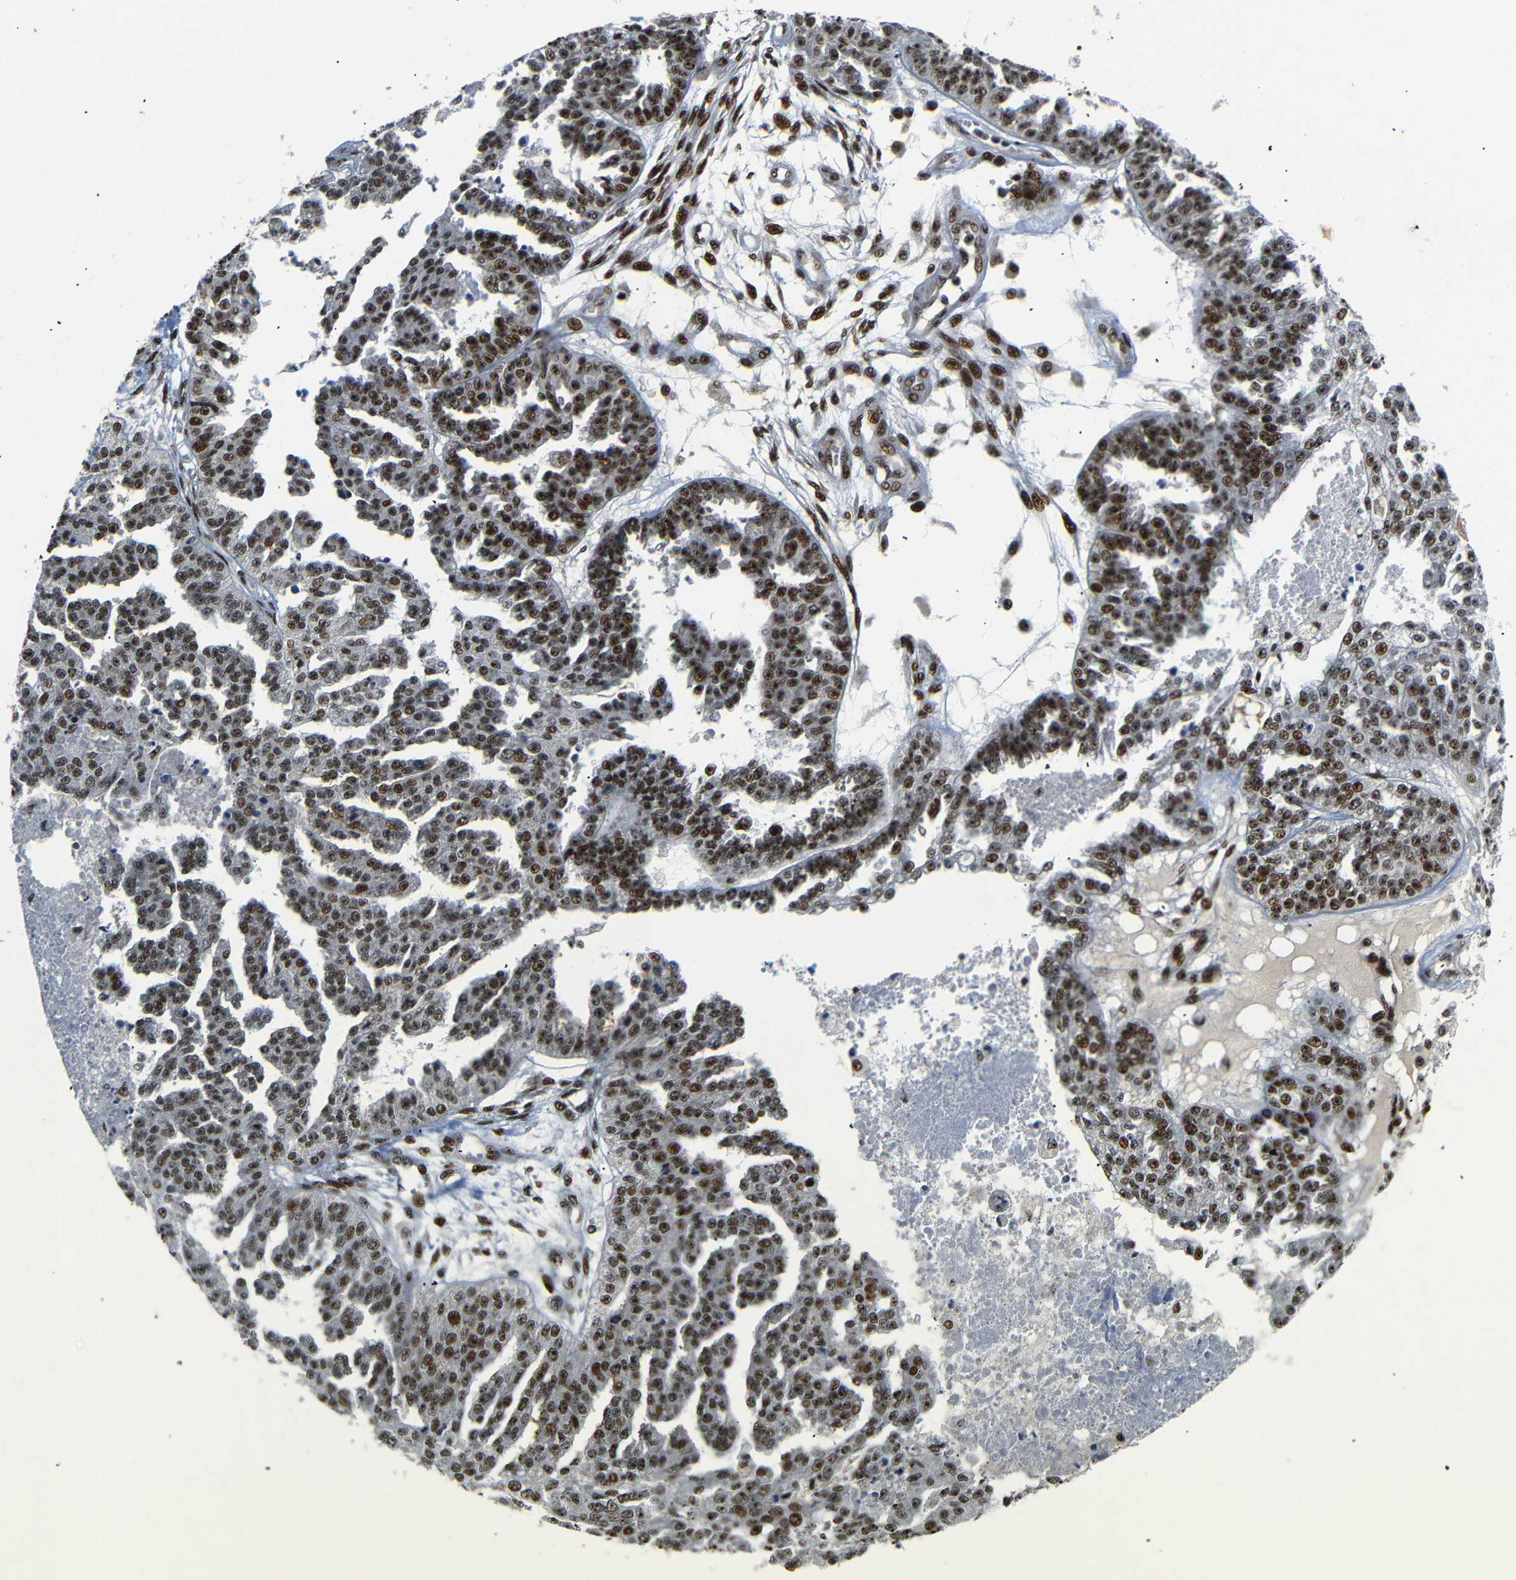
{"staining": {"intensity": "strong", "quantity": ">75%", "location": "nuclear"}, "tissue": "ovarian cancer", "cell_type": "Tumor cells", "image_type": "cancer", "snomed": [{"axis": "morphology", "description": "Cystadenocarcinoma, serous, NOS"}, {"axis": "topography", "description": "Ovary"}], "caption": "Human ovarian cancer stained with a brown dye displays strong nuclear positive expression in about >75% of tumor cells.", "gene": "SETDB2", "patient": {"sex": "female", "age": 58}}